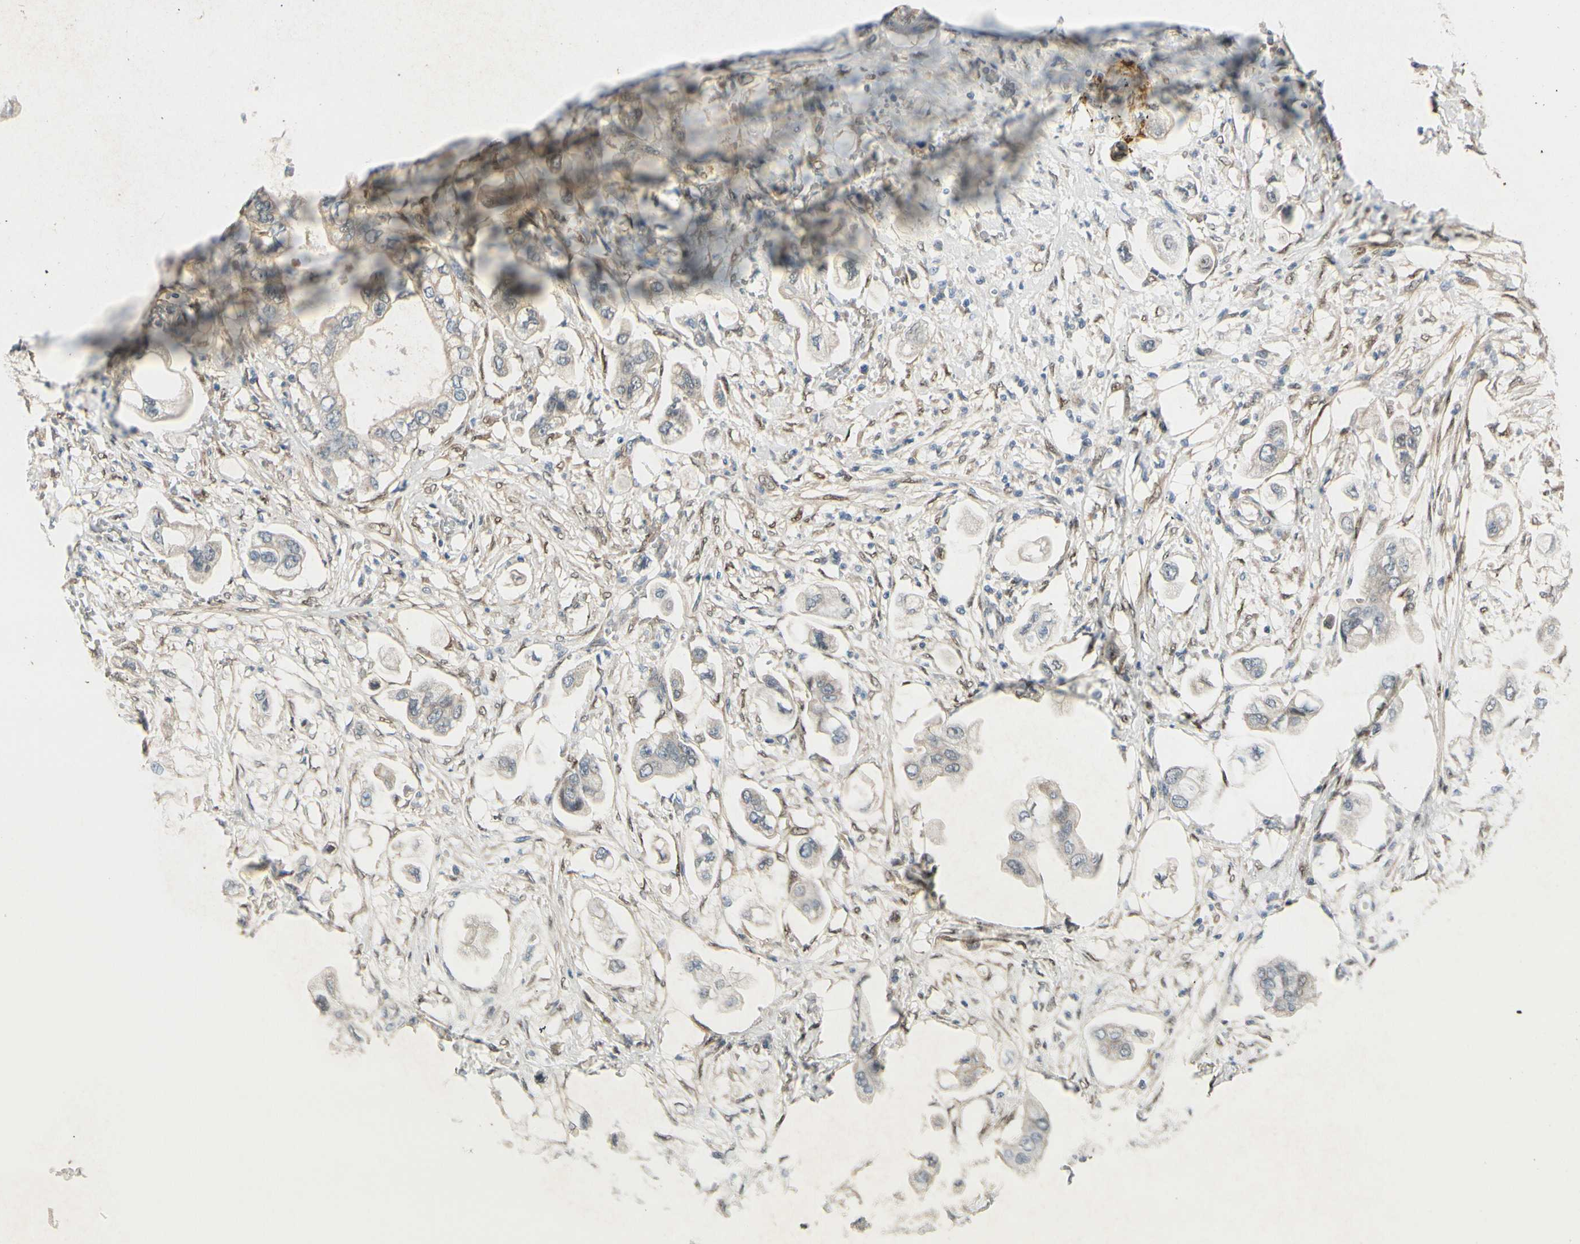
{"staining": {"intensity": "negative", "quantity": "none", "location": "none"}, "tissue": "stomach cancer", "cell_type": "Tumor cells", "image_type": "cancer", "snomed": [{"axis": "morphology", "description": "Adenocarcinoma, NOS"}, {"axis": "topography", "description": "Stomach"}], "caption": "Protein analysis of stomach cancer exhibits no significant positivity in tumor cells. (DAB IHC, high magnification).", "gene": "FHL2", "patient": {"sex": "male", "age": 62}}